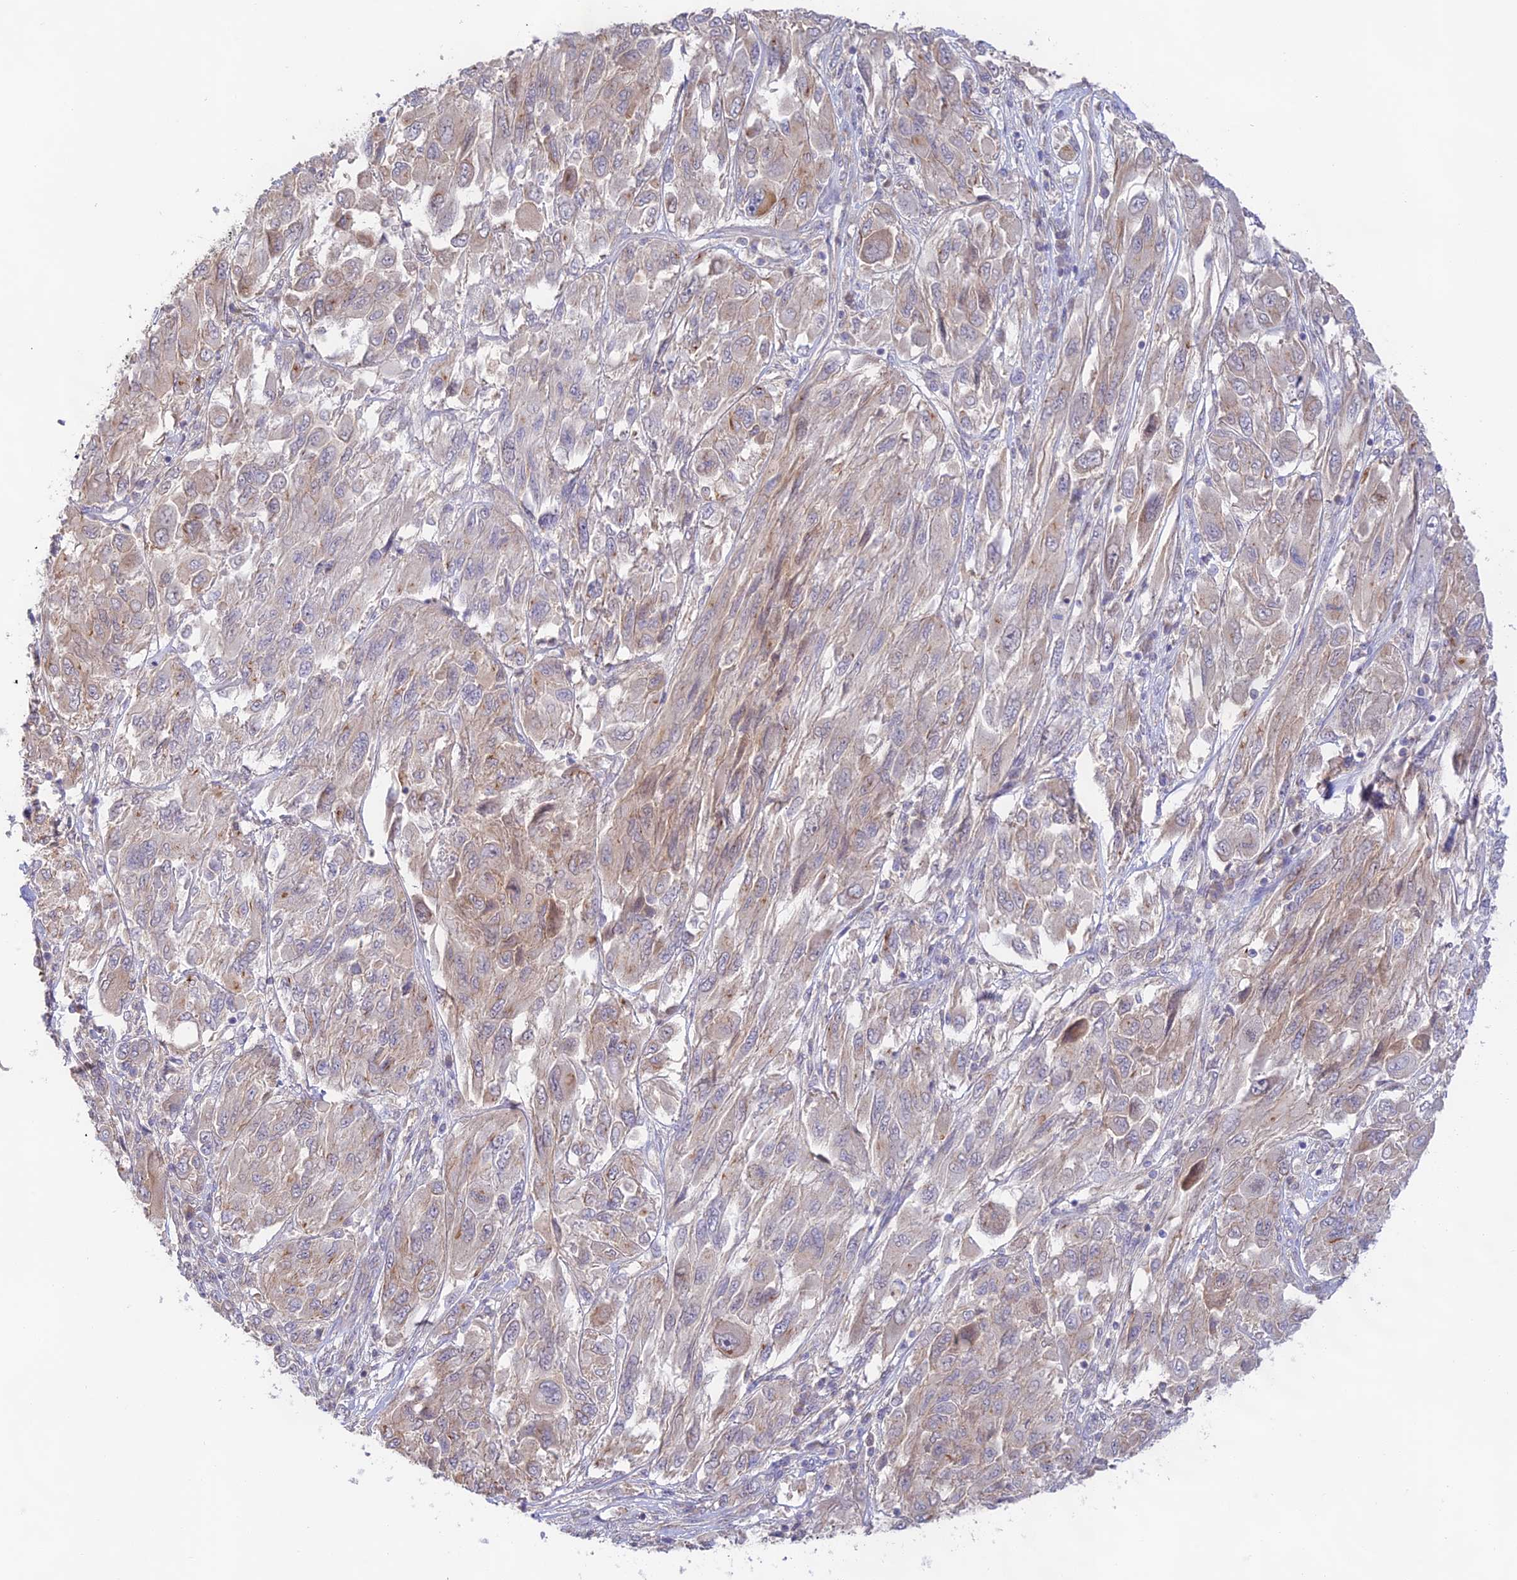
{"staining": {"intensity": "weak", "quantity": "25%-75%", "location": "cytoplasmic/membranous"}, "tissue": "melanoma", "cell_type": "Tumor cells", "image_type": "cancer", "snomed": [{"axis": "morphology", "description": "Malignant melanoma, NOS"}, {"axis": "topography", "description": "Skin"}], "caption": "Protein positivity by IHC shows weak cytoplasmic/membranous positivity in about 25%-75% of tumor cells in malignant melanoma.", "gene": "CAMSAP3", "patient": {"sex": "female", "age": 91}}